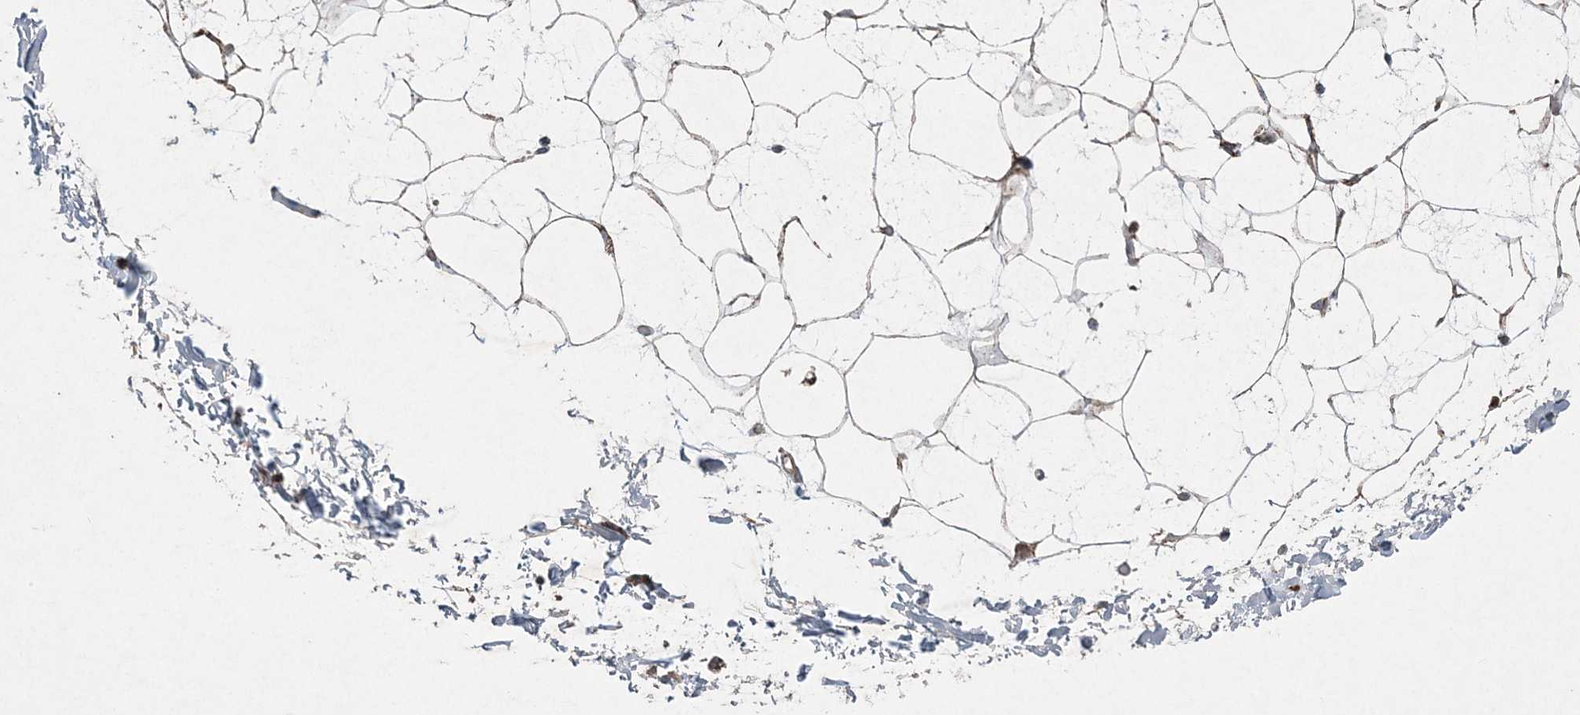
{"staining": {"intensity": "weak", "quantity": ">75%", "location": "cytoplasmic/membranous"}, "tissue": "adipose tissue", "cell_type": "Adipocytes", "image_type": "normal", "snomed": [{"axis": "morphology", "description": "Normal tissue, NOS"}, {"axis": "topography", "description": "Soft tissue"}], "caption": "Protein analysis of normal adipose tissue exhibits weak cytoplasmic/membranous positivity in about >75% of adipocytes. Immunohistochemistry stains the protein in brown and the nuclei are stained blue.", "gene": "LRPPRC", "patient": {"sex": "male", "age": 72}}